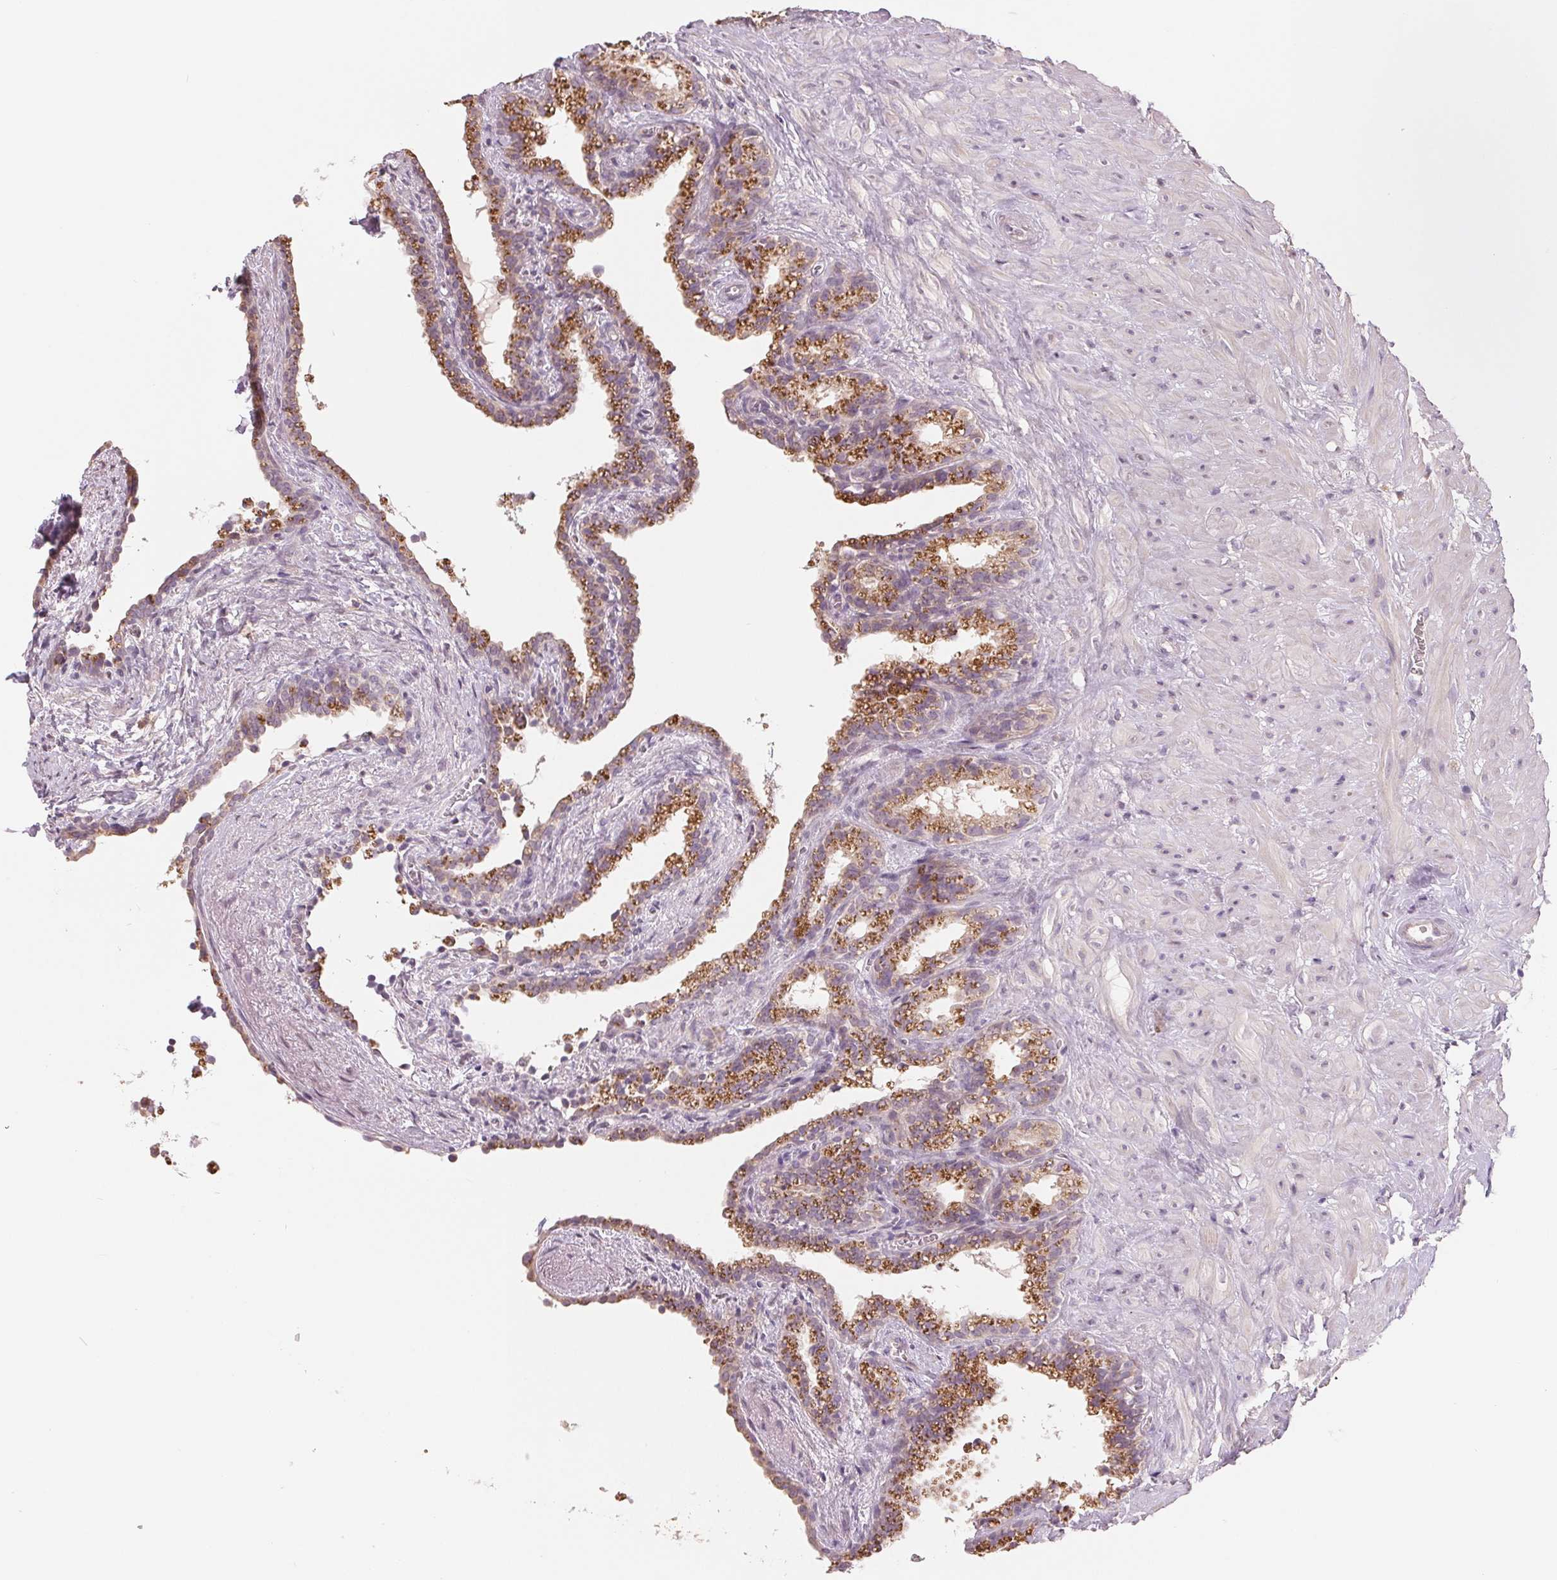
{"staining": {"intensity": "weak", "quantity": "25%-75%", "location": "cytoplasmic/membranous"}, "tissue": "seminal vesicle", "cell_type": "Glandular cells", "image_type": "normal", "snomed": [{"axis": "morphology", "description": "Normal tissue, NOS"}, {"axis": "morphology", "description": "Urothelial carcinoma, NOS"}, {"axis": "topography", "description": "Urinary bladder"}, {"axis": "topography", "description": "Seminal veicle"}], "caption": "IHC (DAB (3,3'-diaminobenzidine)) staining of benign human seminal vesicle displays weak cytoplasmic/membranous protein positivity in about 25%-75% of glandular cells.", "gene": "AQP8", "patient": {"sex": "male", "age": 76}}